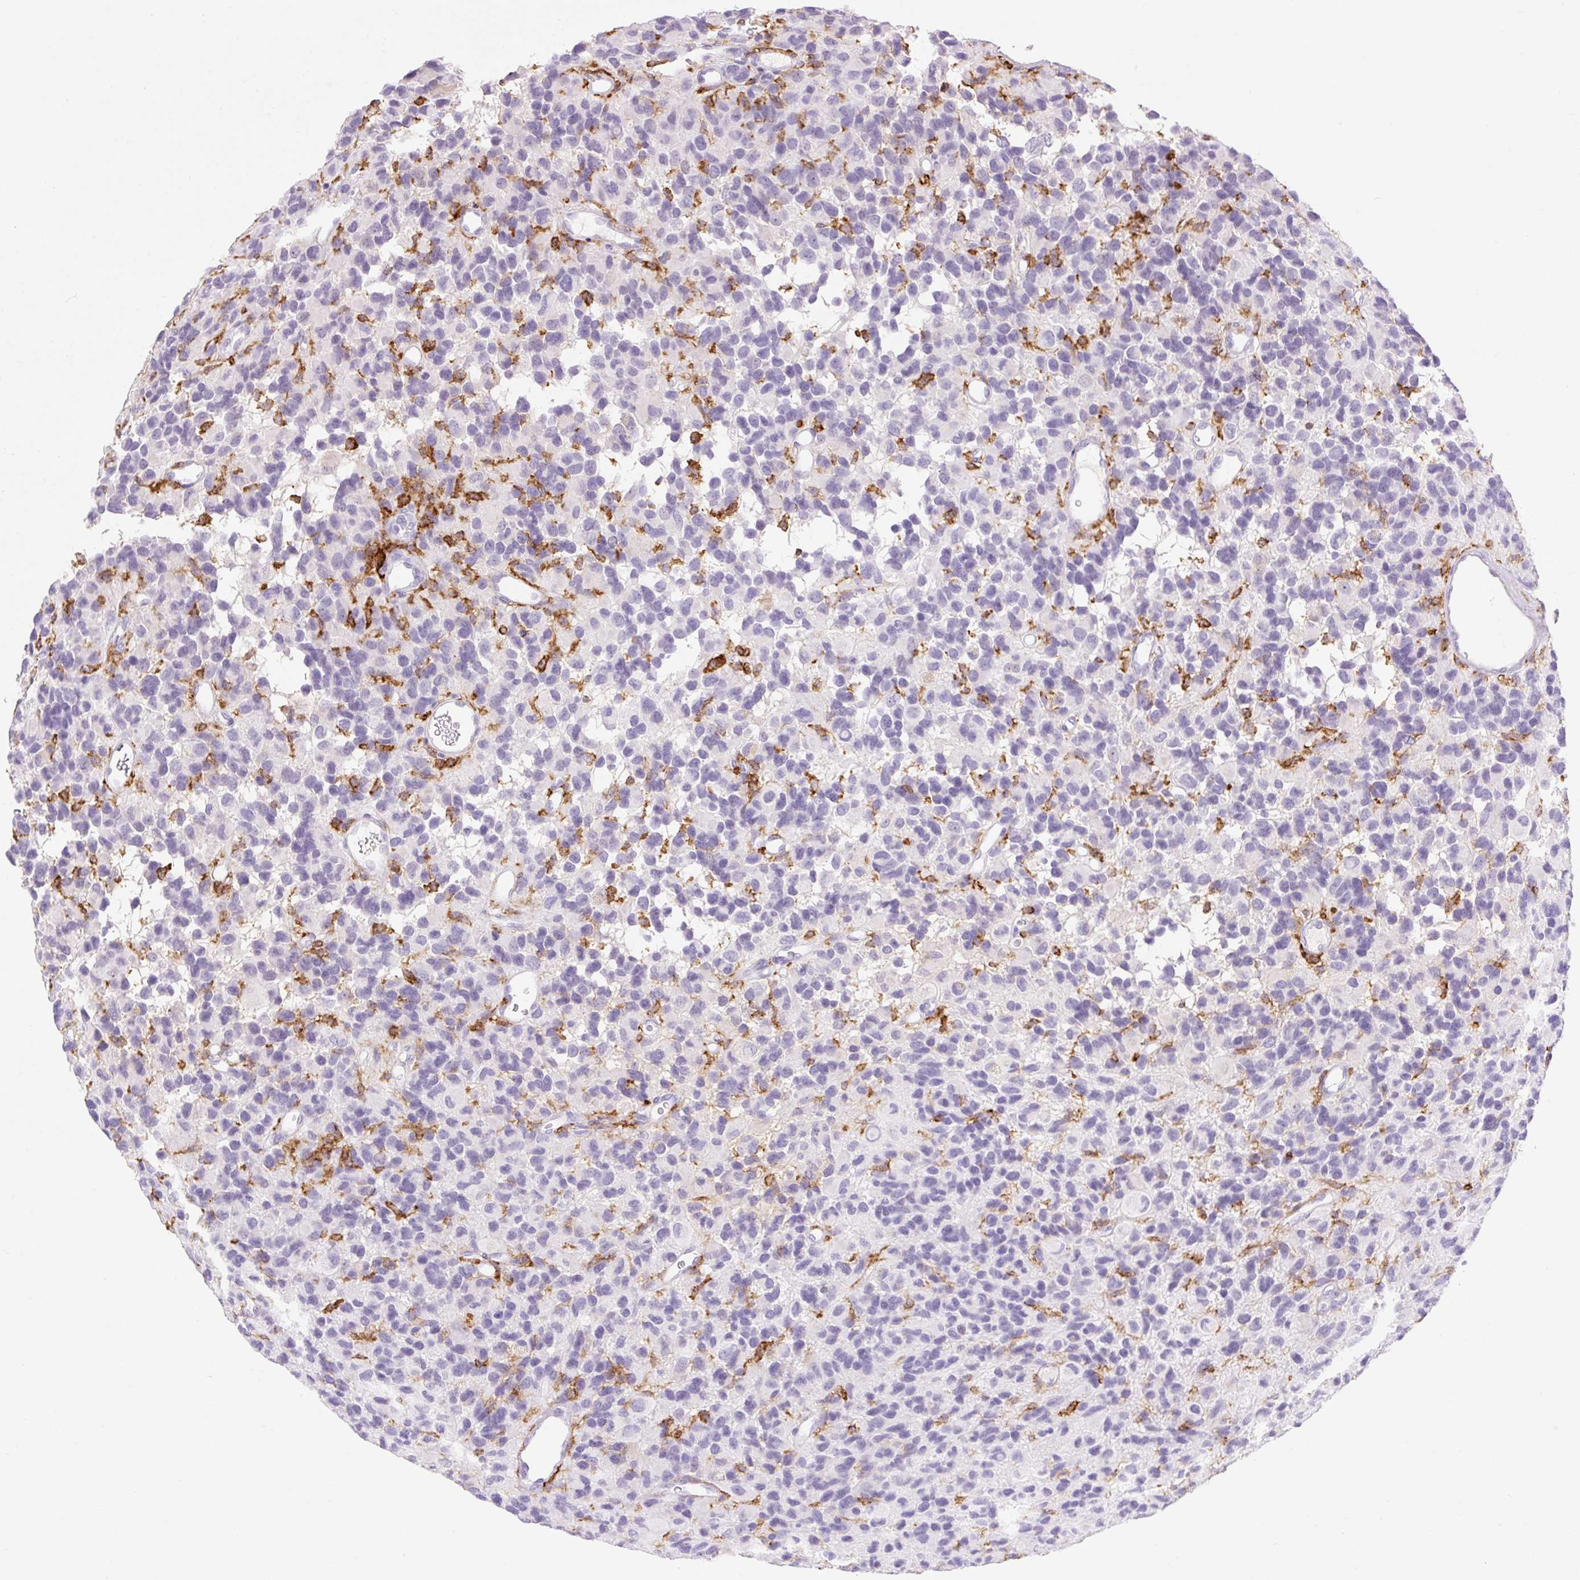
{"staining": {"intensity": "negative", "quantity": "none", "location": "none"}, "tissue": "glioma", "cell_type": "Tumor cells", "image_type": "cancer", "snomed": [{"axis": "morphology", "description": "Glioma, malignant, High grade"}, {"axis": "topography", "description": "Brain"}], "caption": "Image shows no significant protein positivity in tumor cells of malignant glioma (high-grade).", "gene": "SIGLEC1", "patient": {"sex": "male", "age": 77}}